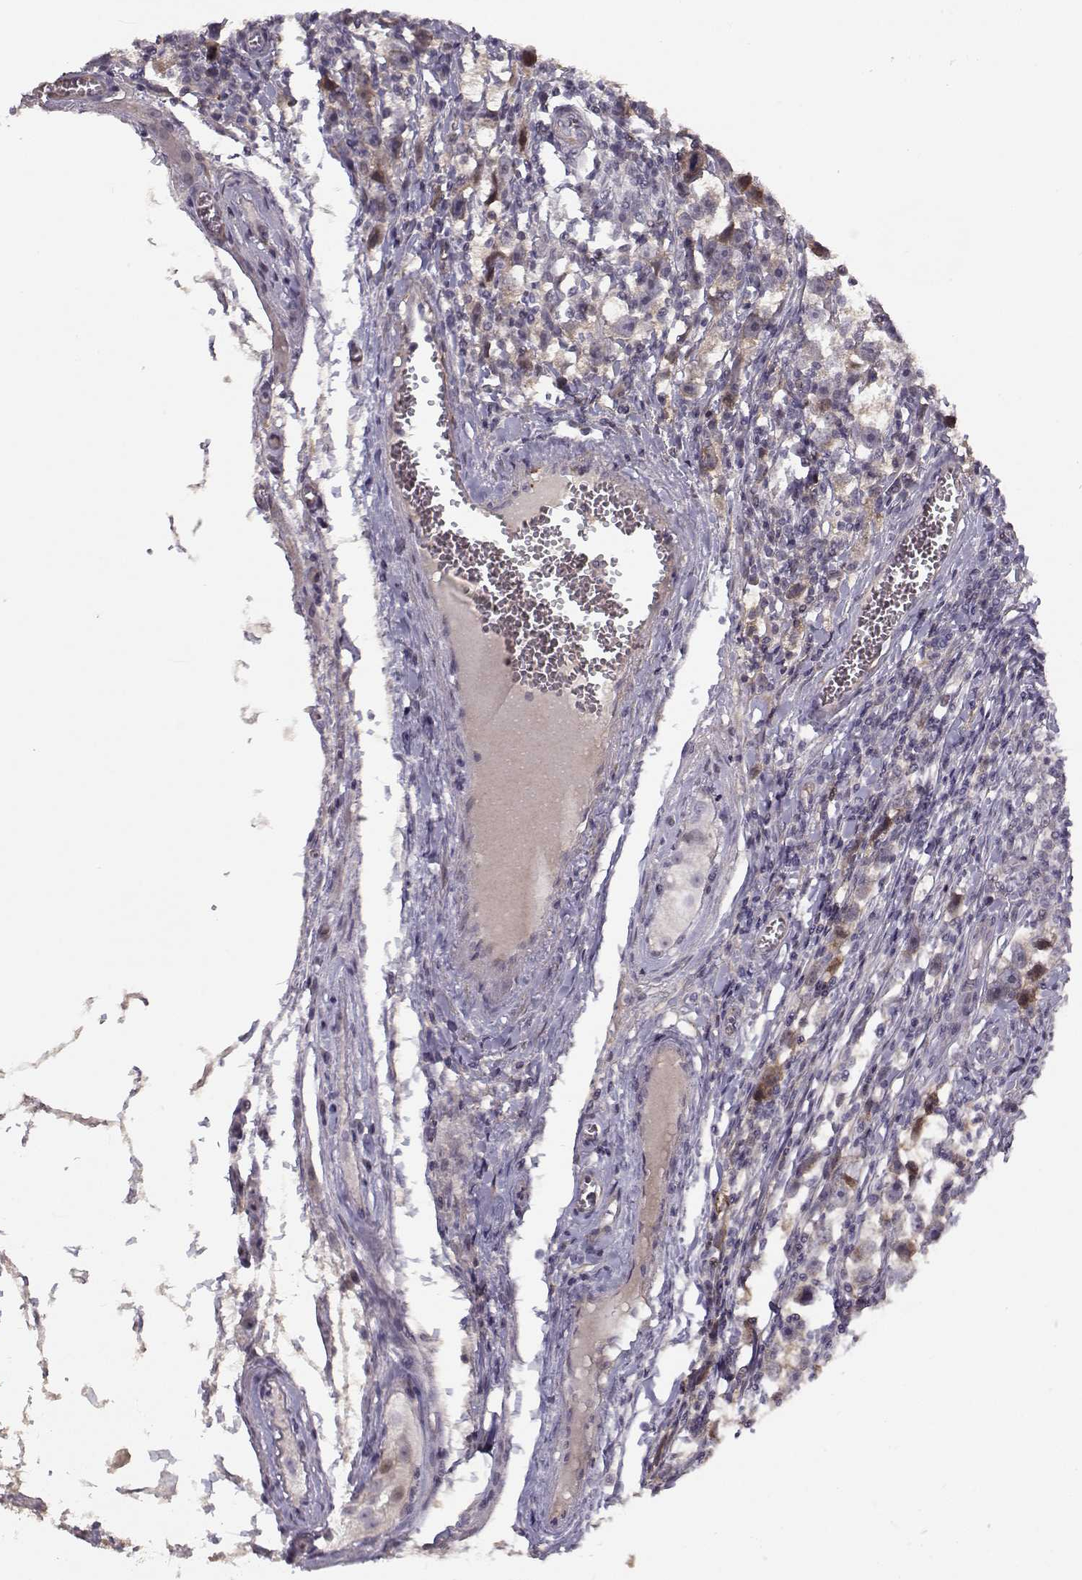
{"staining": {"intensity": "weak", "quantity": "<25%", "location": "cytoplasmic/membranous"}, "tissue": "testis cancer", "cell_type": "Tumor cells", "image_type": "cancer", "snomed": [{"axis": "morphology", "description": "Seminoma, NOS"}, {"axis": "topography", "description": "Testis"}], "caption": "Testis seminoma was stained to show a protein in brown. There is no significant staining in tumor cells.", "gene": "RGS9BP", "patient": {"sex": "male", "age": 30}}